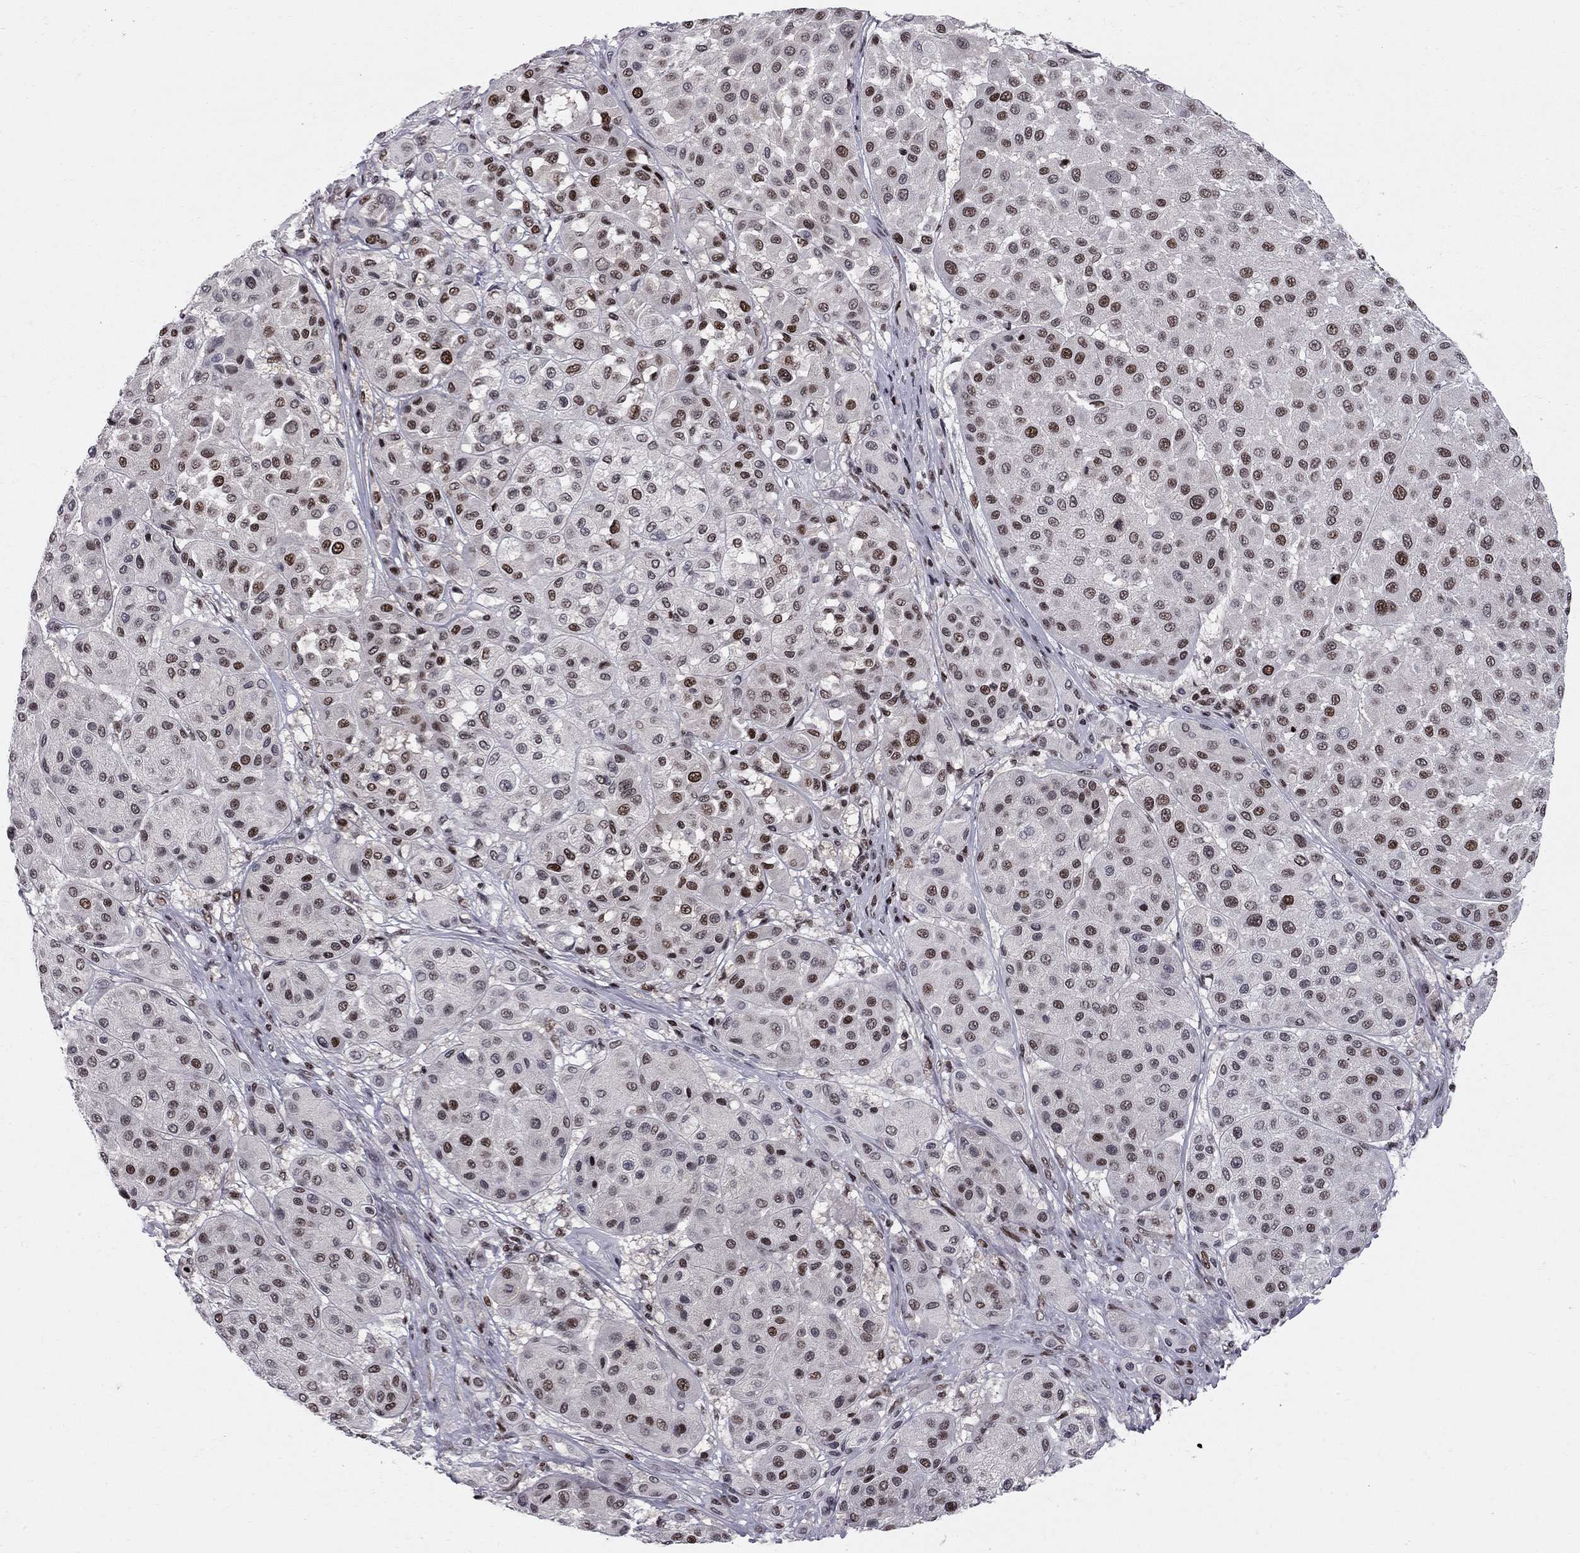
{"staining": {"intensity": "strong", "quantity": "25%-75%", "location": "nuclear"}, "tissue": "melanoma", "cell_type": "Tumor cells", "image_type": "cancer", "snomed": [{"axis": "morphology", "description": "Malignant melanoma, Metastatic site"}, {"axis": "topography", "description": "Smooth muscle"}], "caption": "A high amount of strong nuclear positivity is appreciated in approximately 25%-75% of tumor cells in melanoma tissue. The protein of interest is shown in brown color, while the nuclei are stained blue.", "gene": "RNASEH2C", "patient": {"sex": "male", "age": 41}}